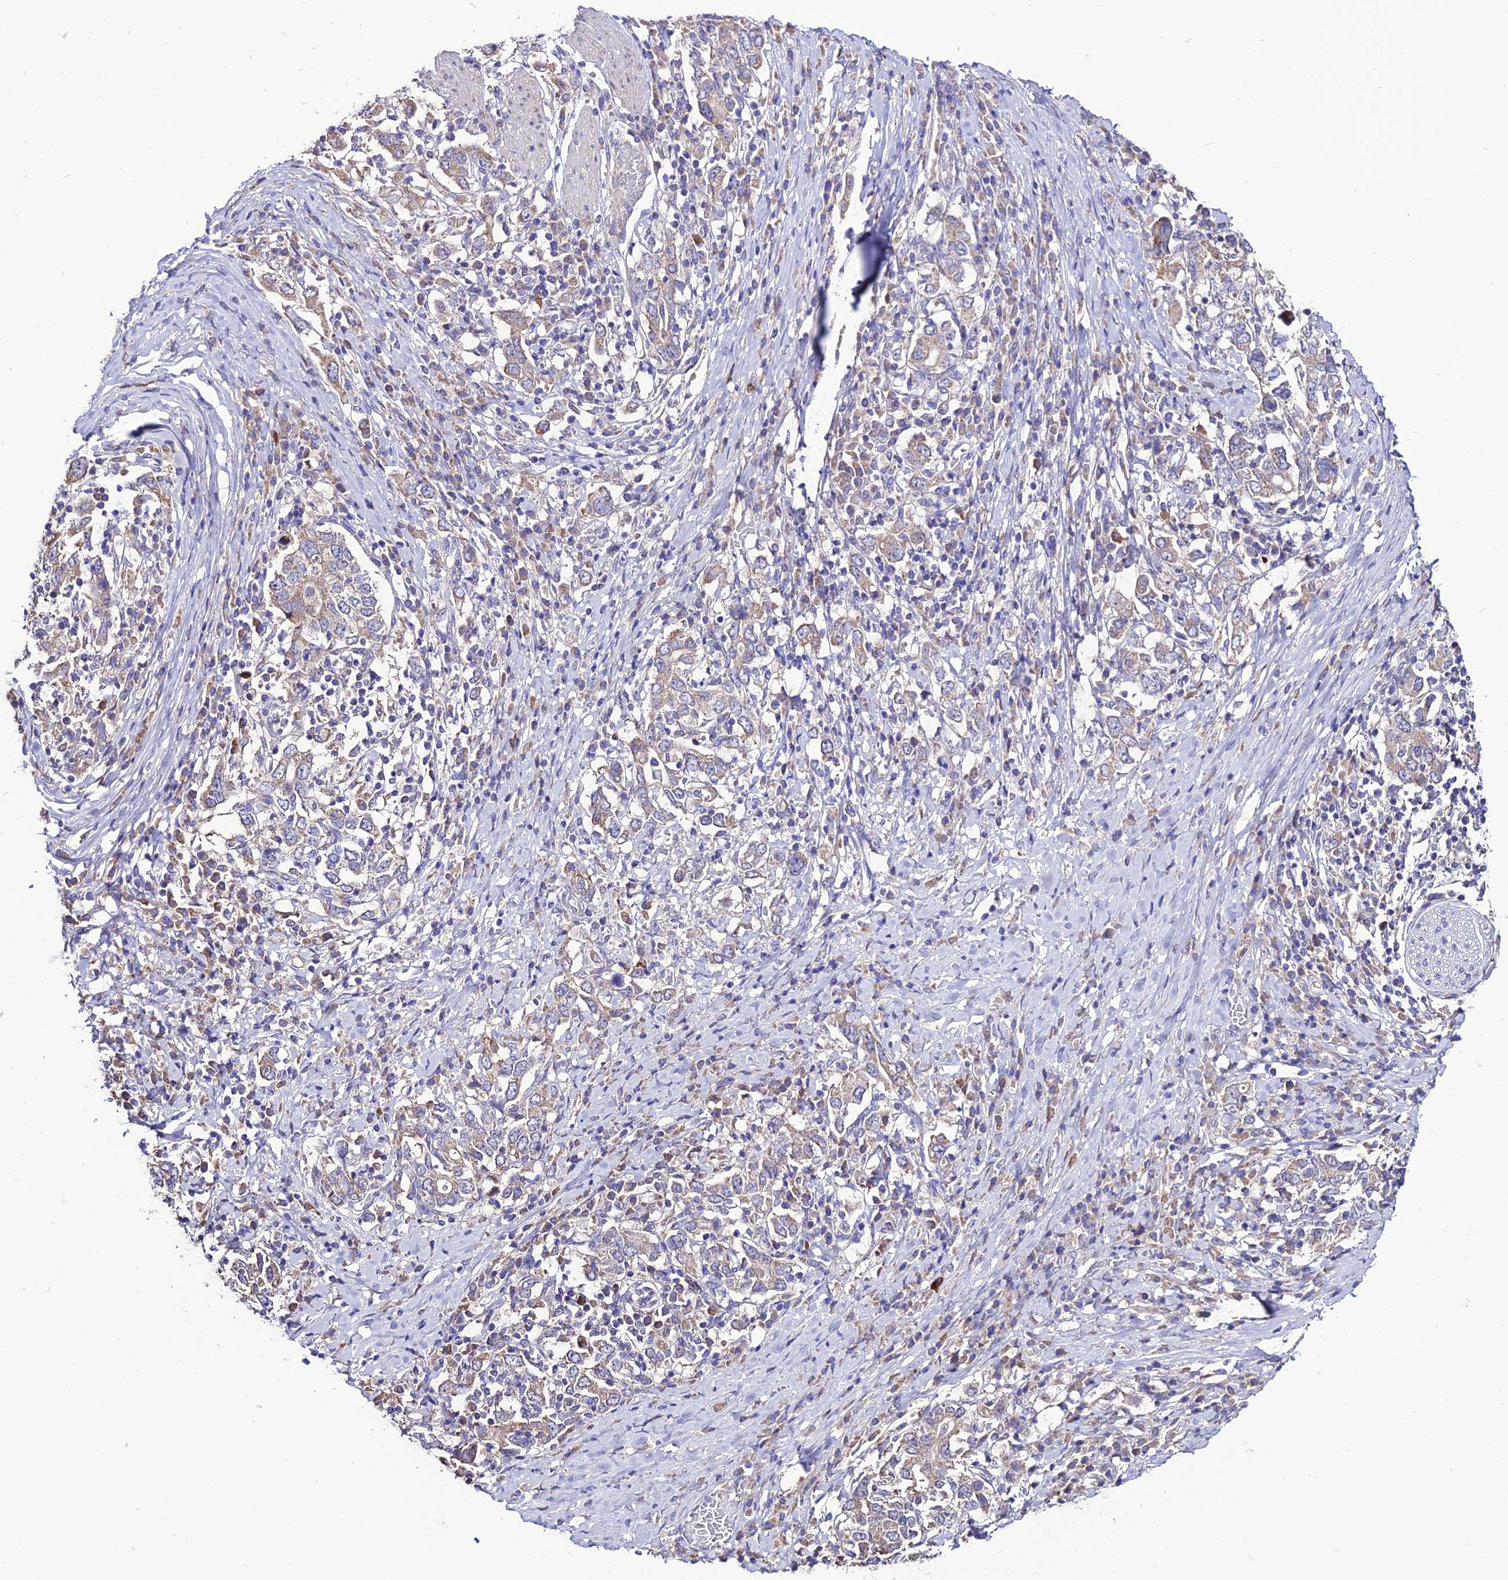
{"staining": {"intensity": "moderate", "quantity": "25%-75%", "location": "cytoplasmic/membranous"}, "tissue": "stomach cancer", "cell_type": "Tumor cells", "image_type": "cancer", "snomed": [{"axis": "morphology", "description": "Adenocarcinoma, NOS"}, {"axis": "topography", "description": "Stomach, upper"}, {"axis": "topography", "description": "Stomach"}], "caption": "The image reveals staining of stomach adenocarcinoma, revealing moderate cytoplasmic/membranous protein positivity (brown color) within tumor cells. Using DAB (brown) and hematoxylin (blue) stains, captured at high magnification using brightfield microscopy.", "gene": "HOGA1", "patient": {"sex": "male", "age": 62}}